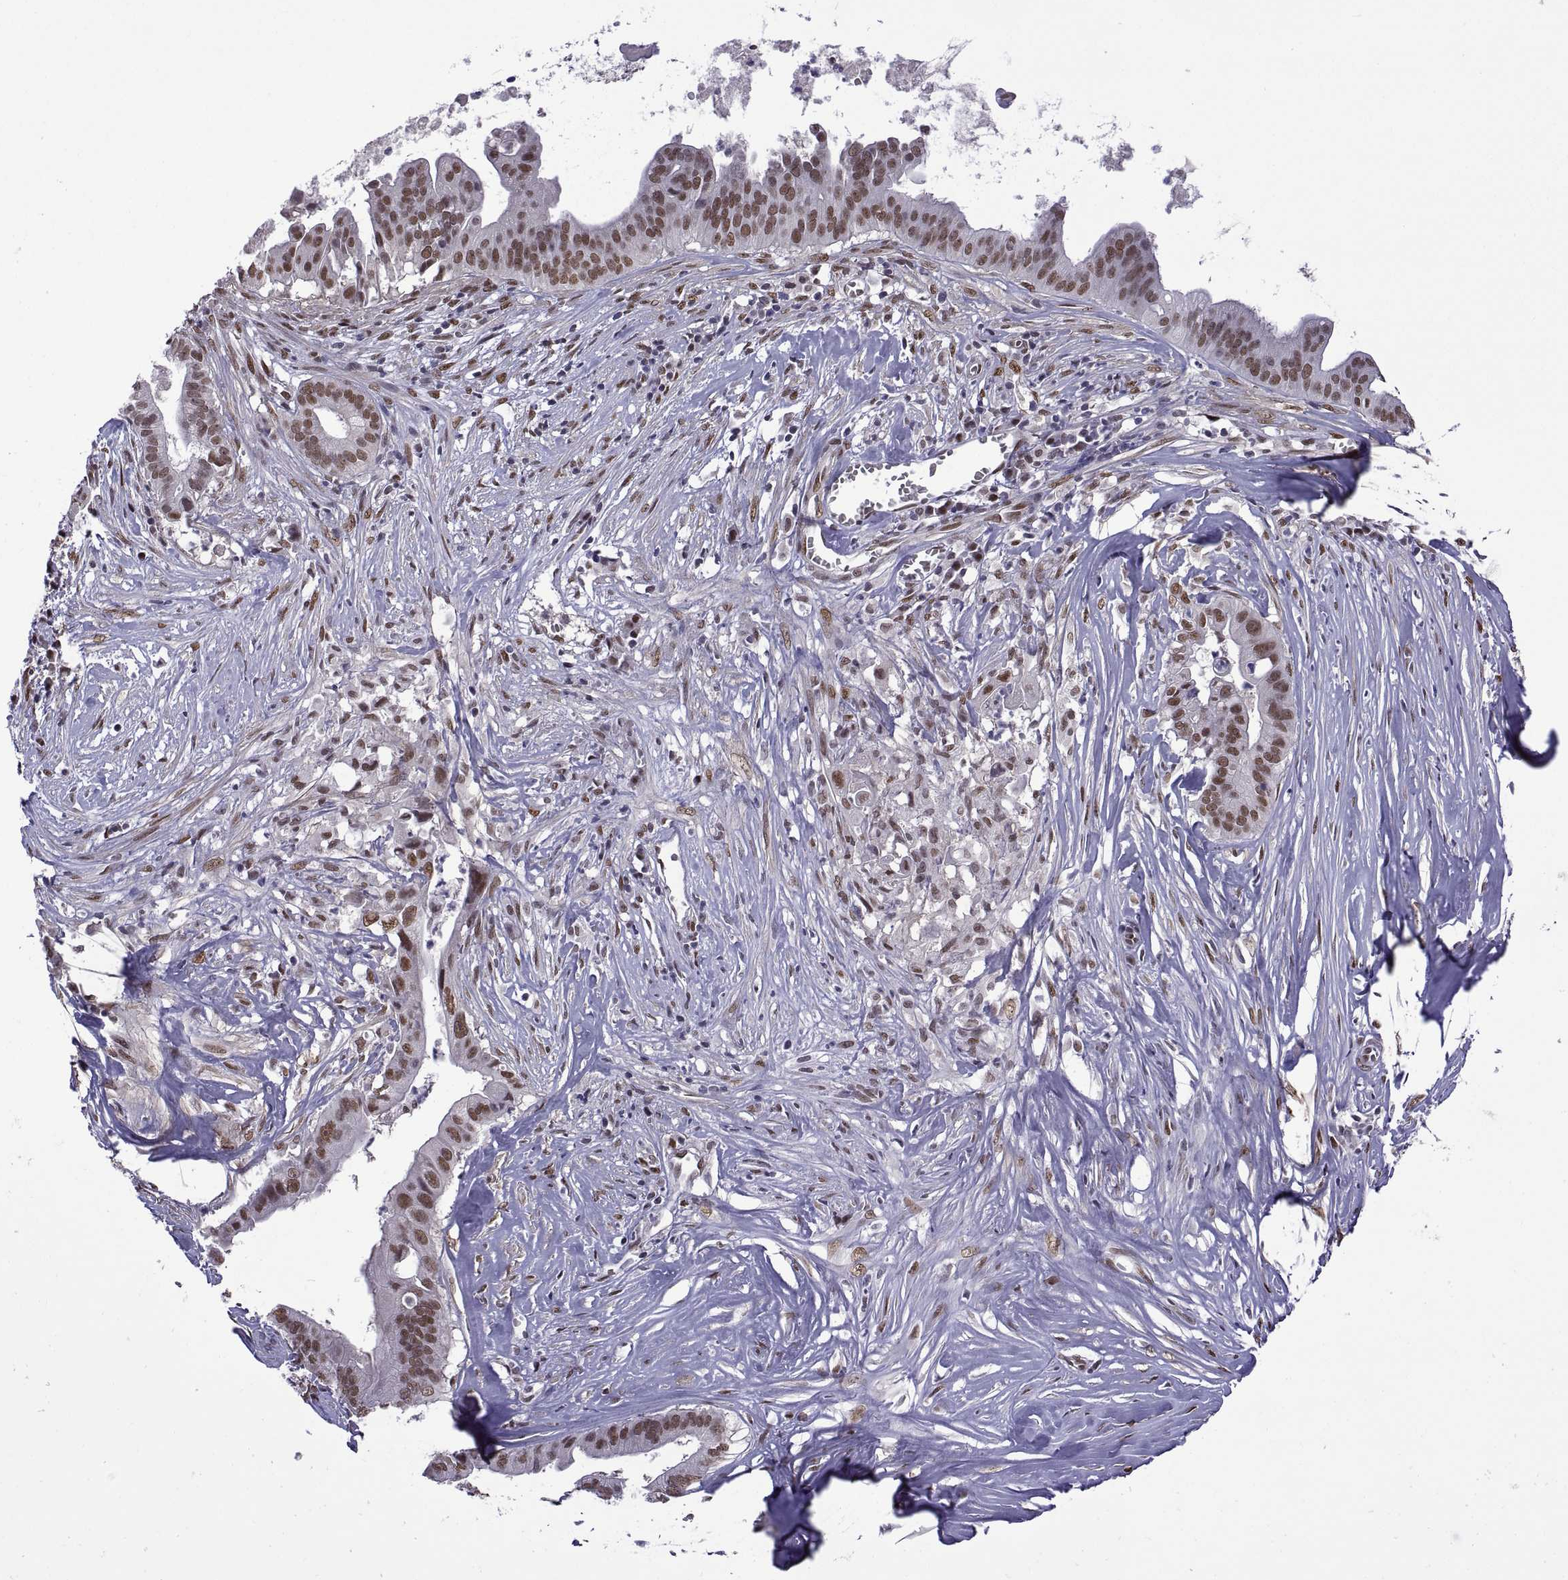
{"staining": {"intensity": "moderate", "quantity": ">75%", "location": "nuclear"}, "tissue": "pancreatic cancer", "cell_type": "Tumor cells", "image_type": "cancer", "snomed": [{"axis": "morphology", "description": "Adenocarcinoma, NOS"}, {"axis": "topography", "description": "Pancreas"}], "caption": "Protein positivity by IHC reveals moderate nuclear expression in about >75% of tumor cells in pancreatic cancer (adenocarcinoma).", "gene": "NR4A1", "patient": {"sex": "male", "age": 61}}